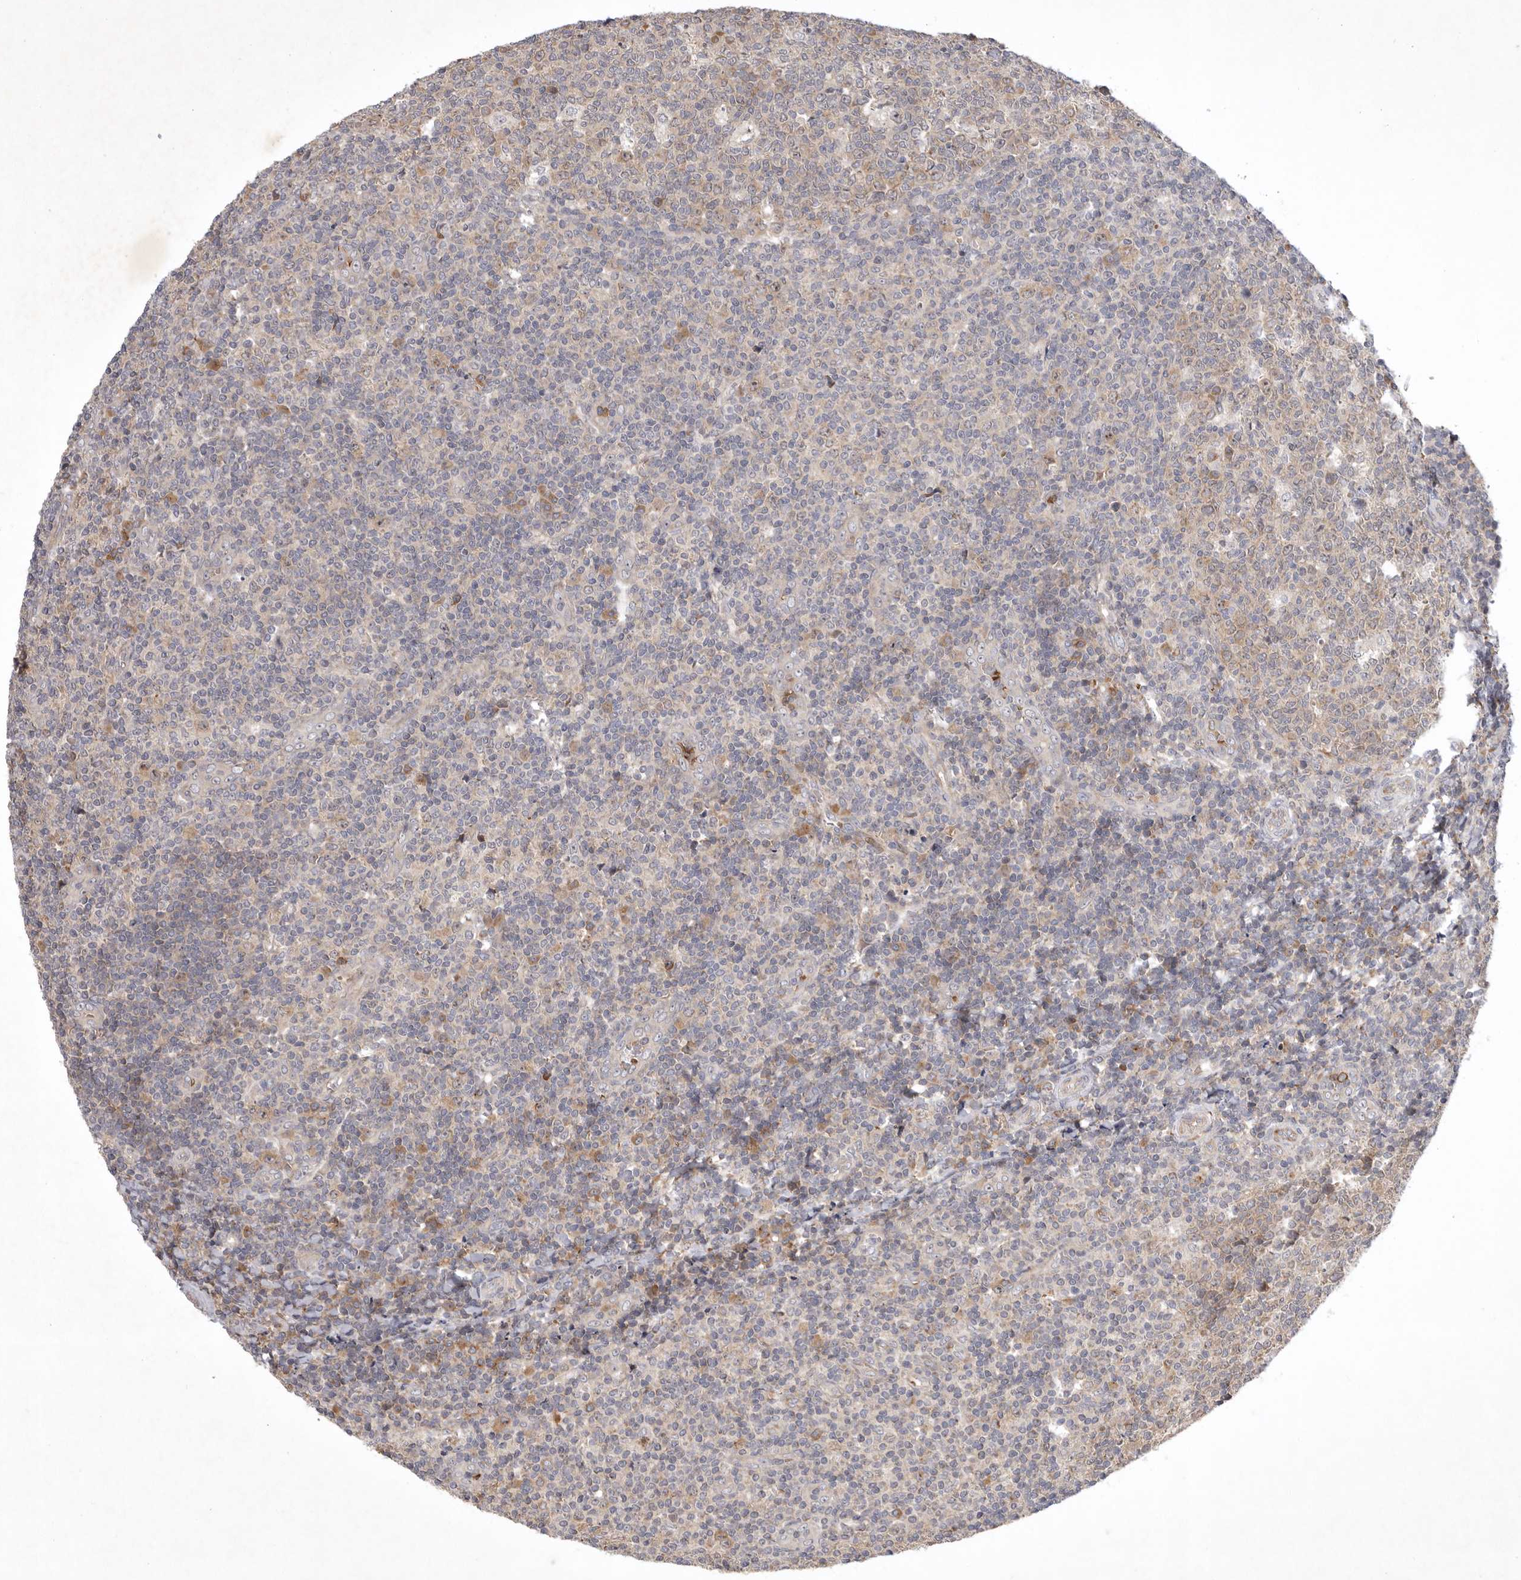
{"staining": {"intensity": "weak", "quantity": "<25%", "location": "cytoplasmic/membranous"}, "tissue": "tonsil", "cell_type": "Germinal center cells", "image_type": "normal", "snomed": [{"axis": "morphology", "description": "Normal tissue, NOS"}, {"axis": "topography", "description": "Tonsil"}], "caption": "Human tonsil stained for a protein using IHC reveals no expression in germinal center cells.", "gene": "KIF2B", "patient": {"sex": "female", "age": 19}}